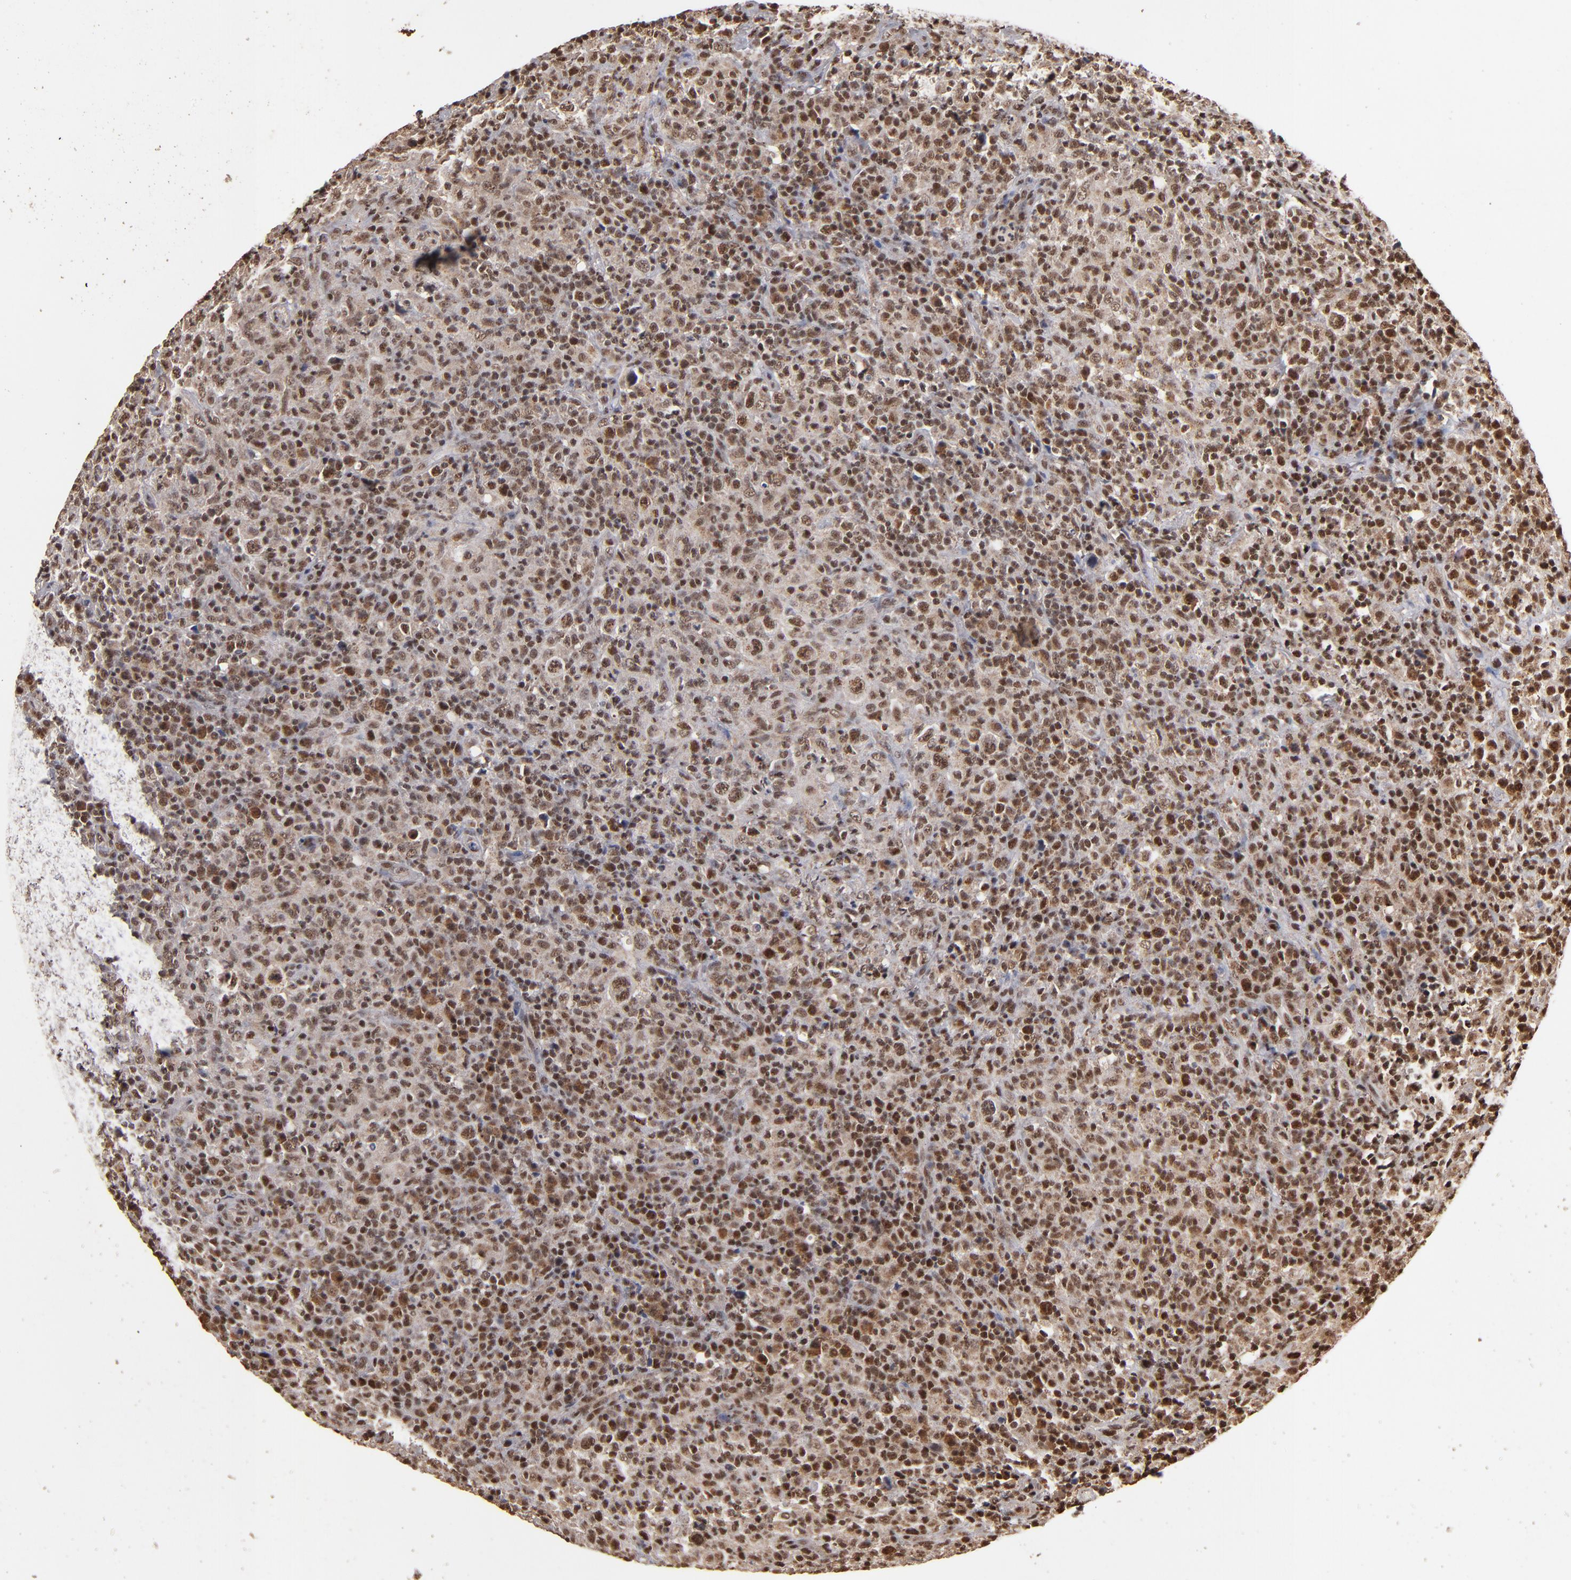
{"staining": {"intensity": "moderate", "quantity": ">75%", "location": "nuclear"}, "tissue": "lymphoma", "cell_type": "Tumor cells", "image_type": "cancer", "snomed": [{"axis": "morphology", "description": "Hodgkin's disease, NOS"}, {"axis": "topography", "description": "Lymph node"}], "caption": "Immunohistochemical staining of human lymphoma exhibits medium levels of moderate nuclear protein expression in approximately >75% of tumor cells.", "gene": "SNW1", "patient": {"sex": "male", "age": 65}}